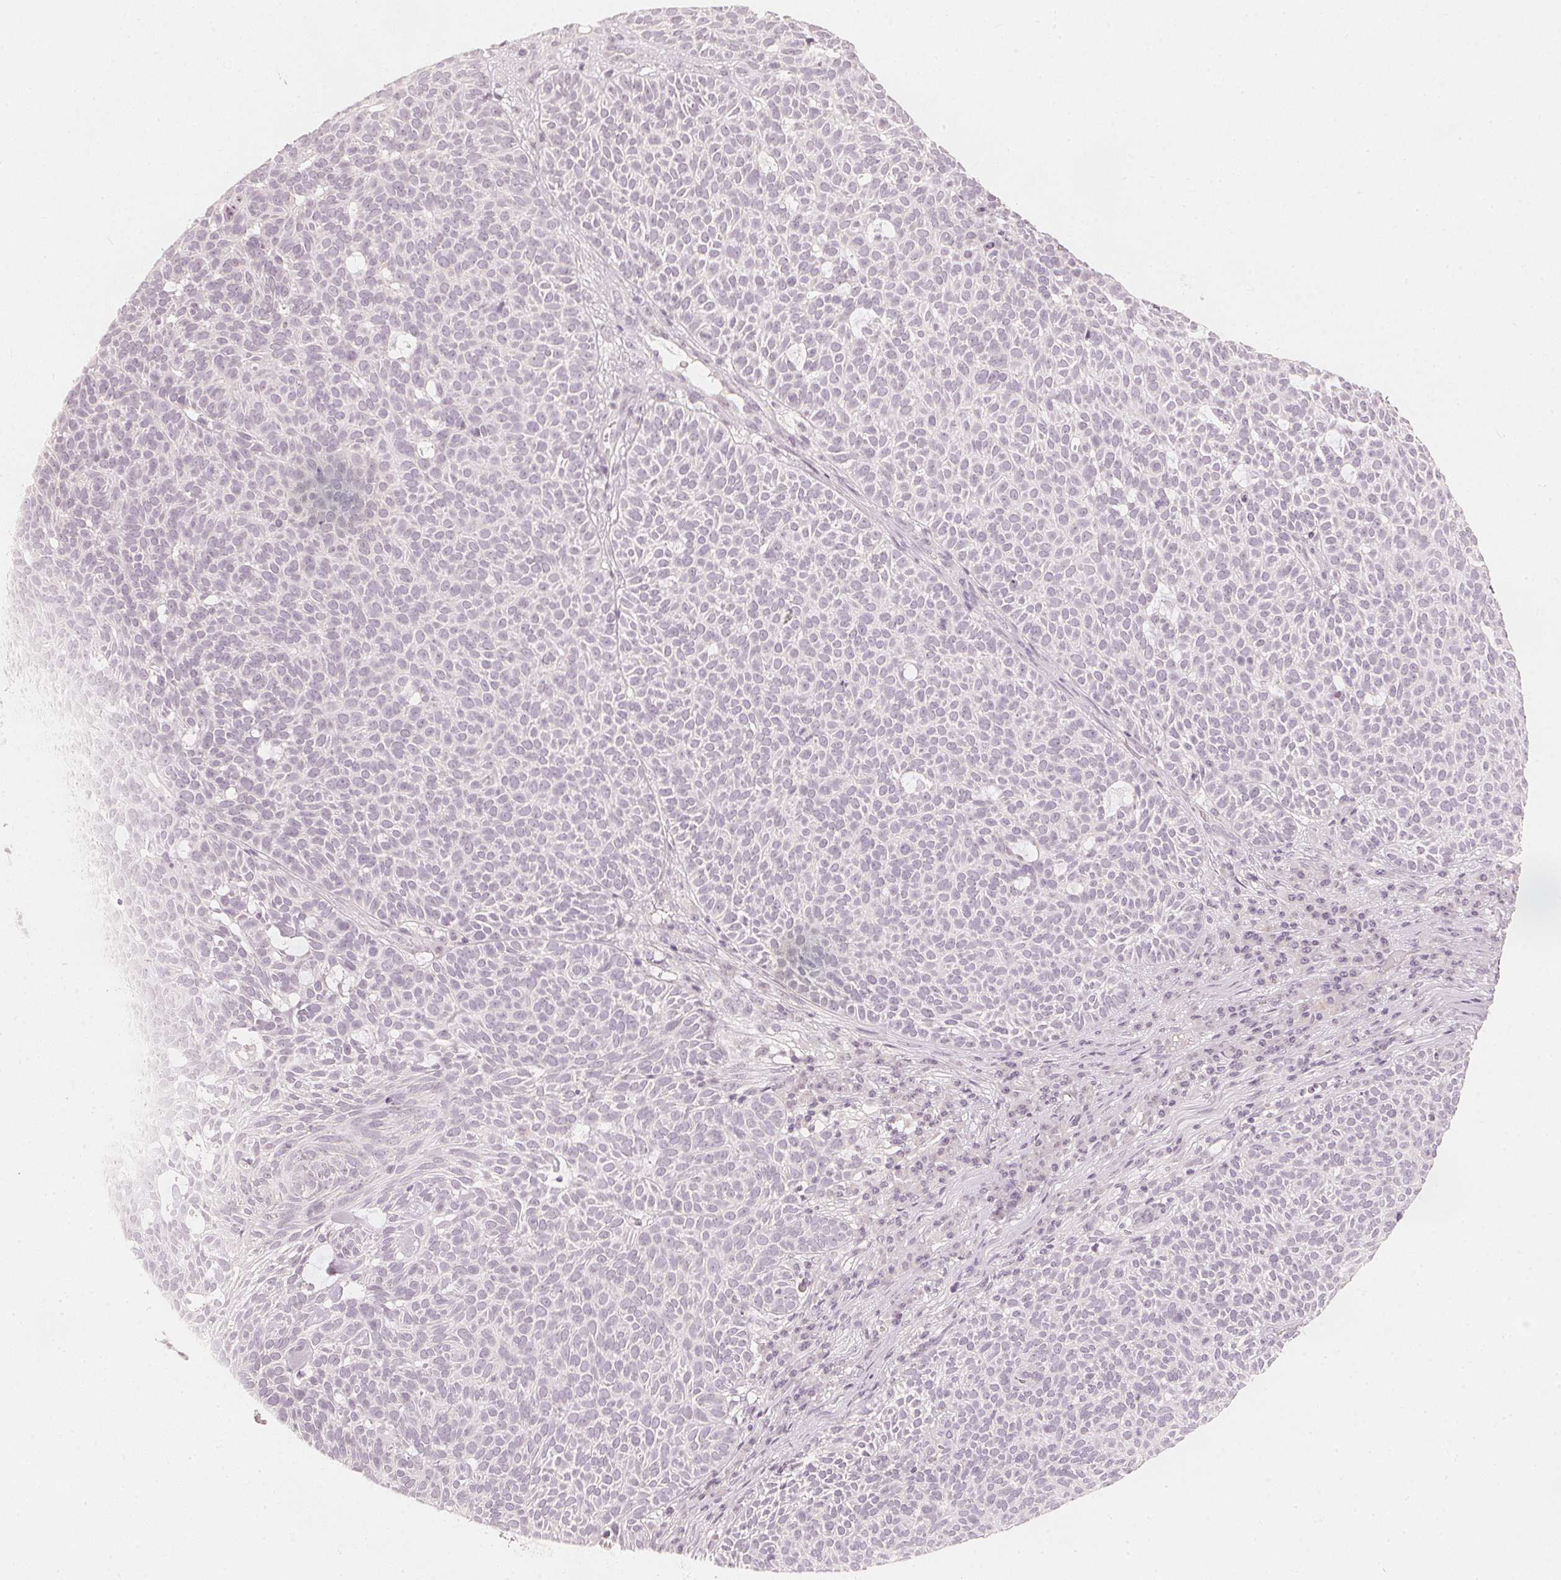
{"staining": {"intensity": "negative", "quantity": "none", "location": "none"}, "tissue": "skin cancer", "cell_type": "Tumor cells", "image_type": "cancer", "snomed": [{"axis": "morphology", "description": "Squamous cell carcinoma, NOS"}, {"axis": "topography", "description": "Skin"}], "caption": "A high-resolution photomicrograph shows immunohistochemistry staining of skin cancer, which reveals no significant expression in tumor cells. (Immunohistochemistry (ihc), brightfield microscopy, high magnification).", "gene": "CALB1", "patient": {"sex": "female", "age": 90}}